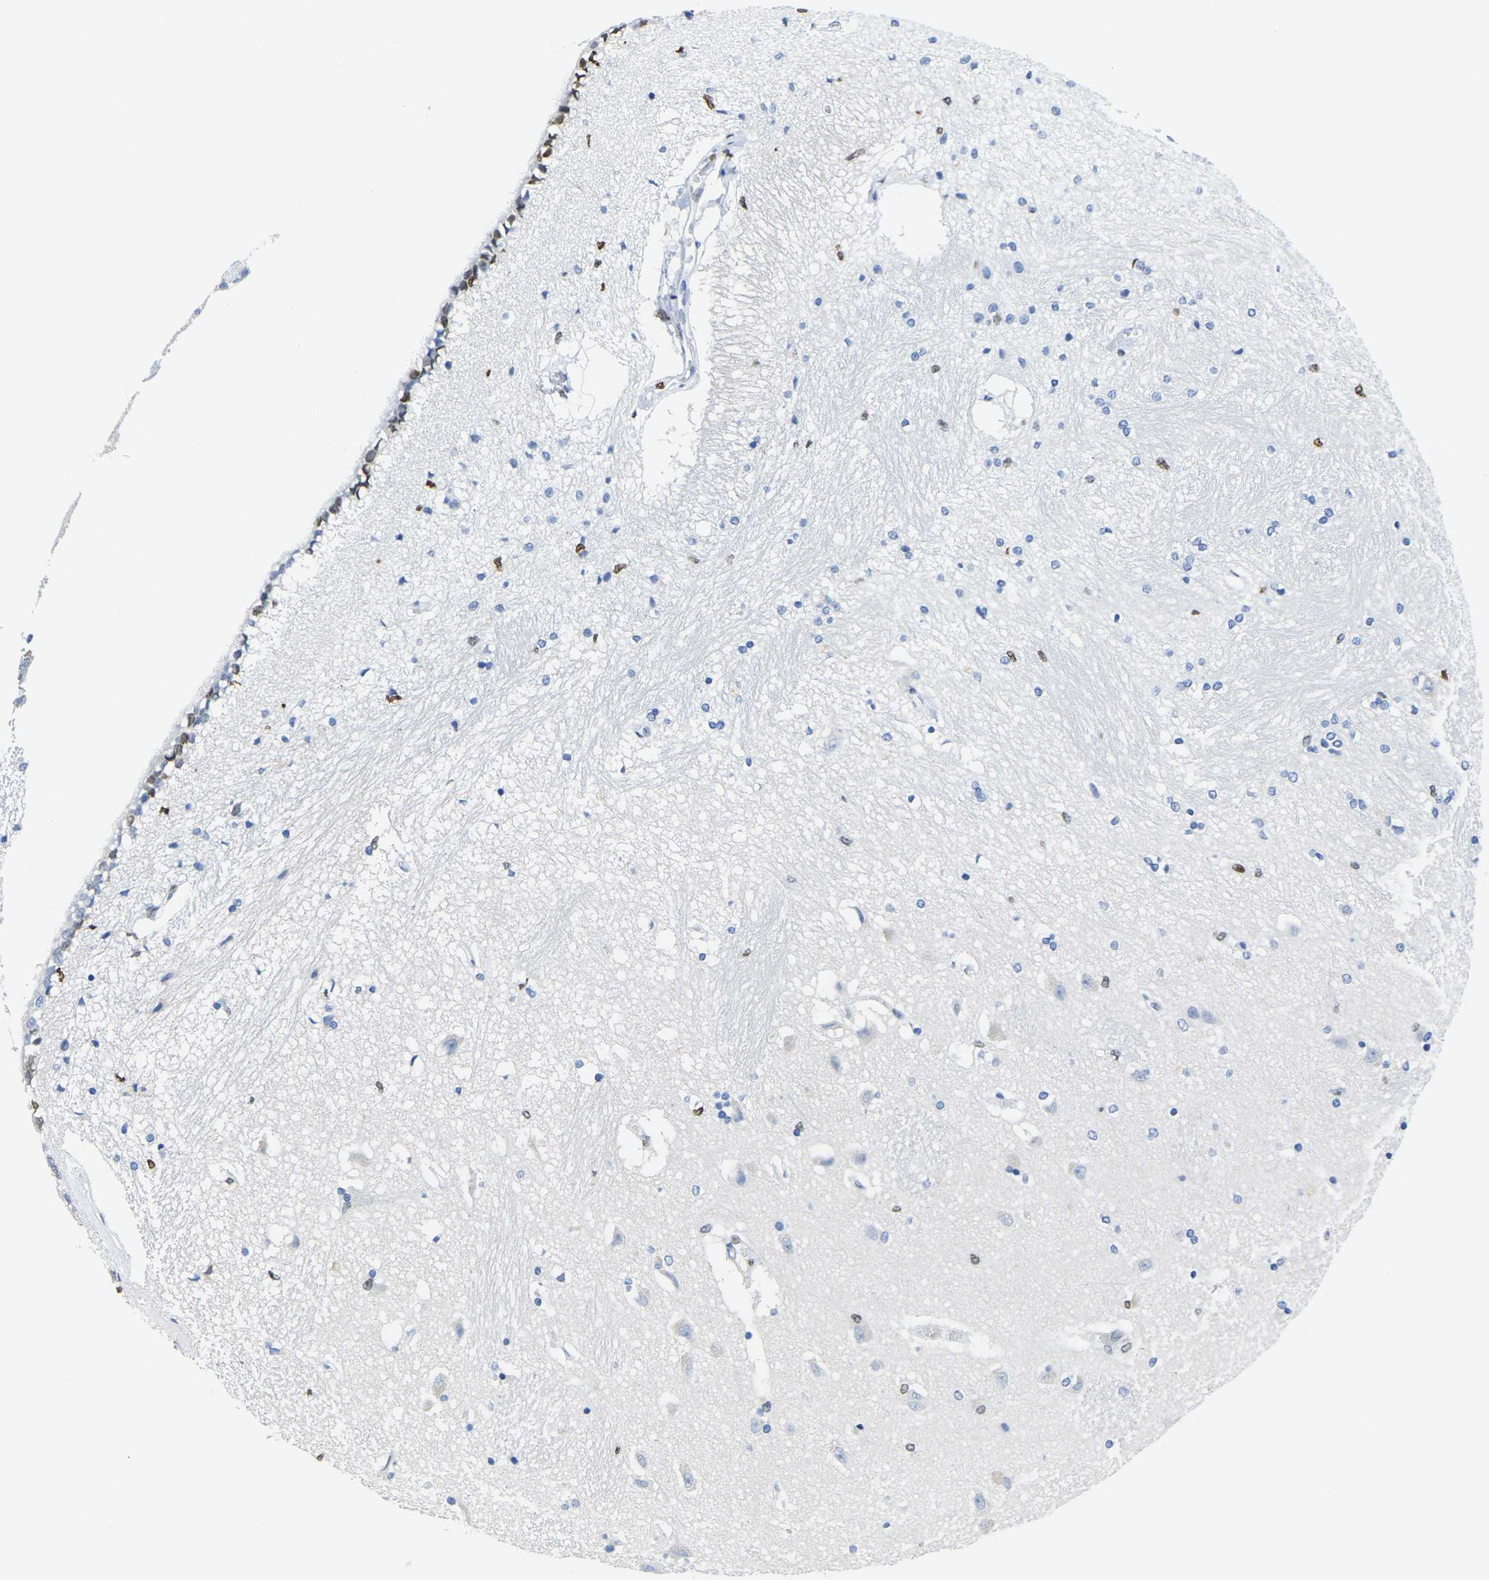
{"staining": {"intensity": "strong", "quantity": "<25%", "location": "nuclear"}, "tissue": "hippocampus", "cell_type": "Glial cells", "image_type": "normal", "snomed": [{"axis": "morphology", "description": "Normal tissue, NOS"}, {"axis": "topography", "description": "Hippocampus"}], "caption": "Immunohistochemistry (IHC) micrograph of normal hippocampus stained for a protein (brown), which demonstrates medium levels of strong nuclear staining in approximately <25% of glial cells.", "gene": "DRAXIN", "patient": {"sex": "female", "age": 54}}